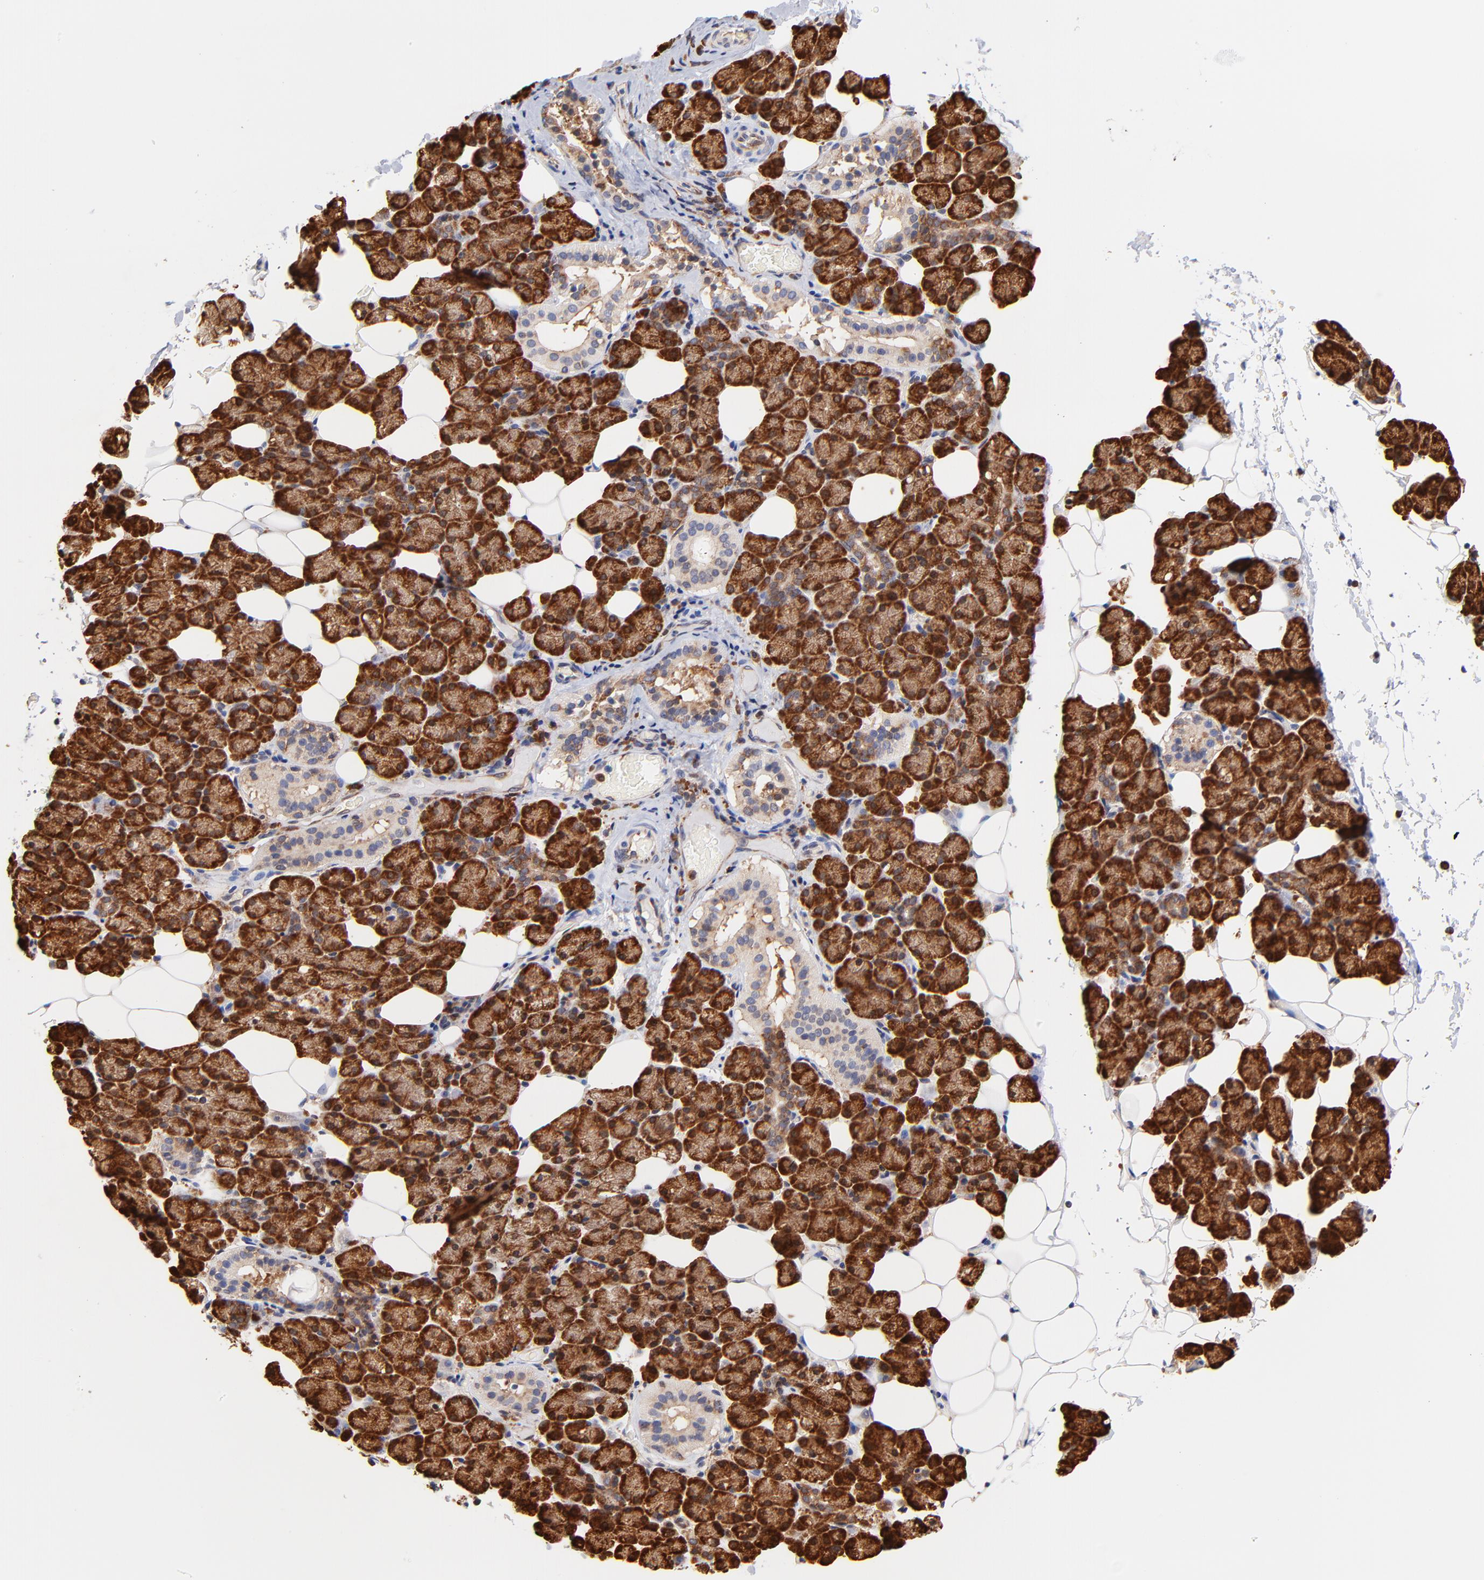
{"staining": {"intensity": "strong", "quantity": ">75%", "location": "cytoplasmic/membranous"}, "tissue": "salivary gland", "cell_type": "Glandular cells", "image_type": "normal", "snomed": [{"axis": "morphology", "description": "Normal tissue, NOS"}, {"axis": "topography", "description": "Lymph node"}, {"axis": "topography", "description": "Salivary gland"}], "caption": "Salivary gland stained with a brown dye displays strong cytoplasmic/membranous positive expression in approximately >75% of glandular cells.", "gene": "RPL27", "patient": {"sex": "male", "age": 8}}